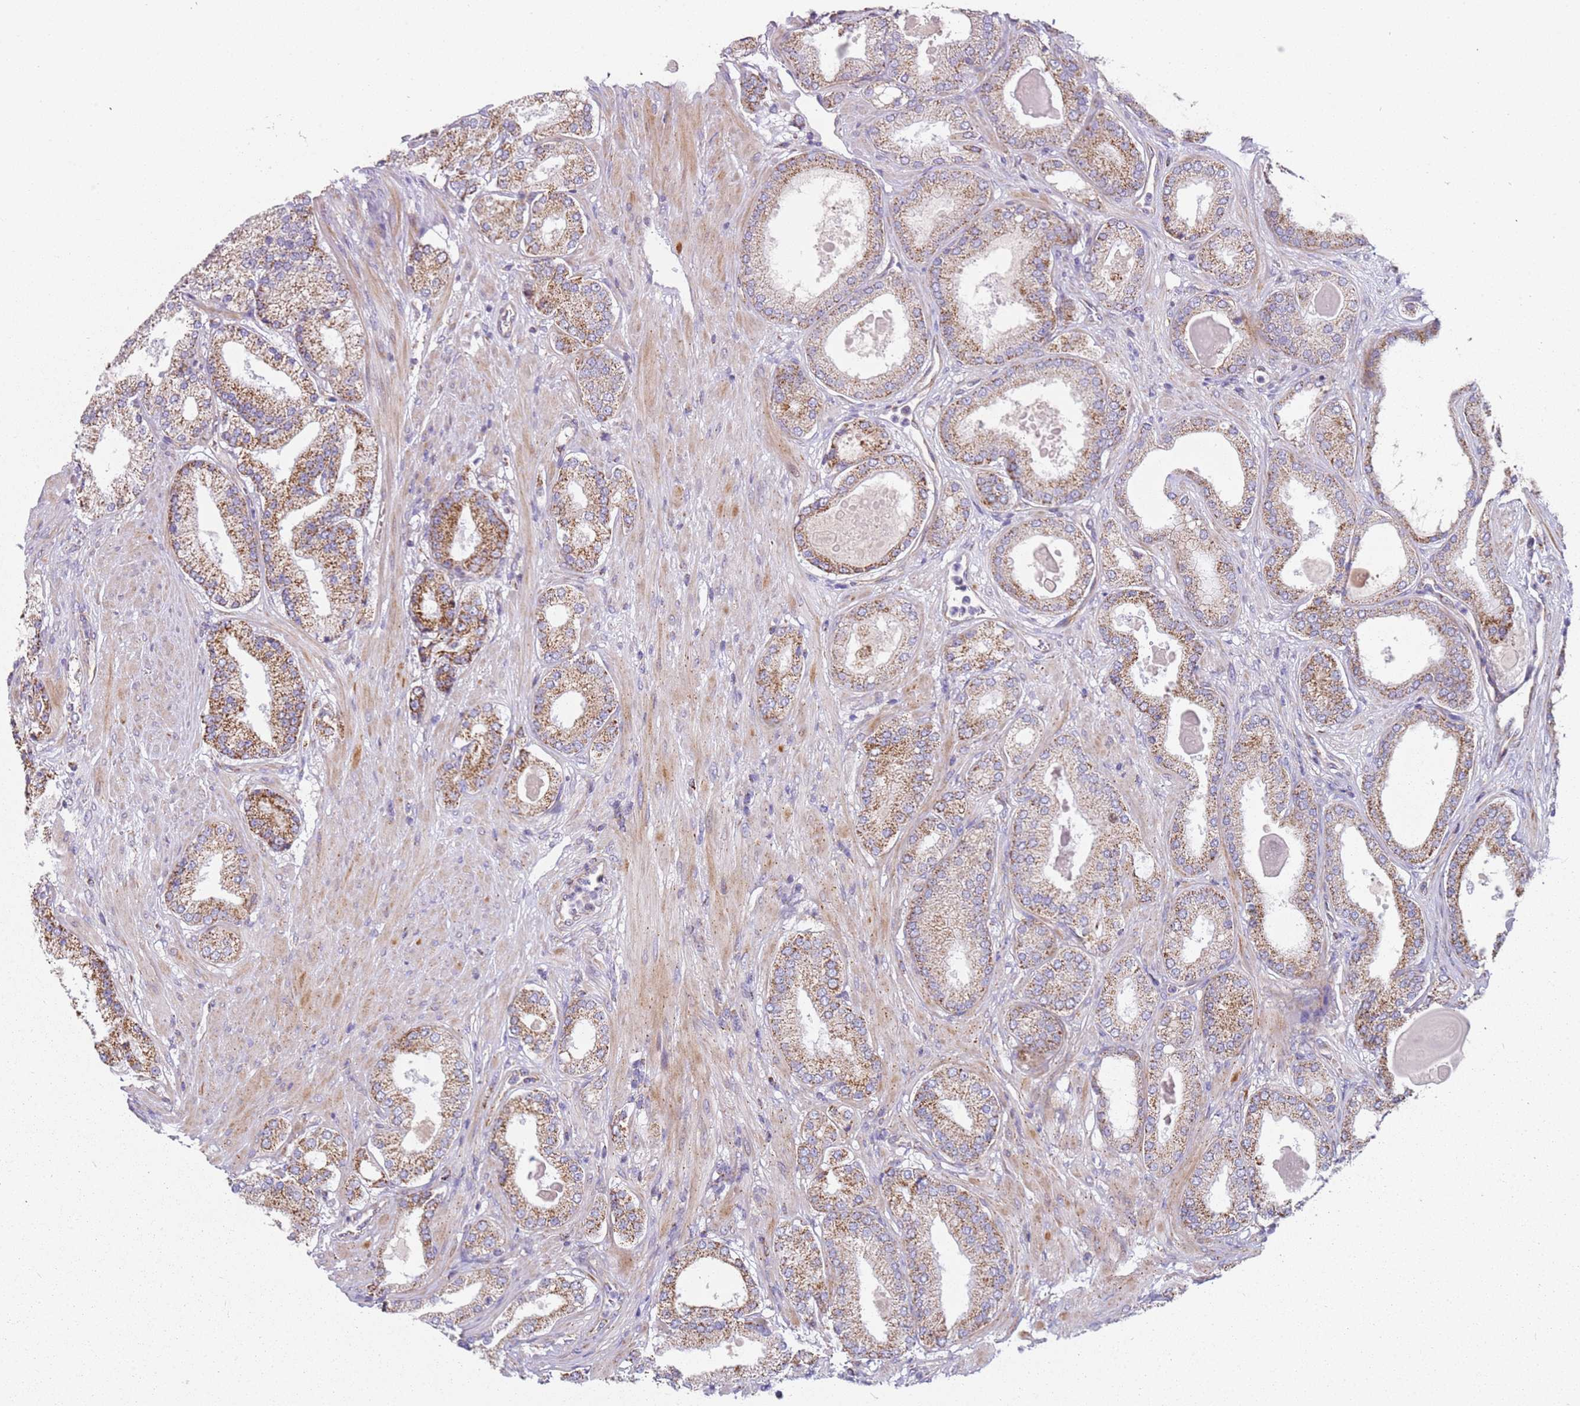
{"staining": {"intensity": "moderate", "quantity": ">75%", "location": "cytoplasmic/membranous"}, "tissue": "prostate cancer", "cell_type": "Tumor cells", "image_type": "cancer", "snomed": [{"axis": "morphology", "description": "Adenocarcinoma, Low grade"}, {"axis": "topography", "description": "Prostate"}], "caption": "A micrograph of prostate cancer stained for a protein displays moderate cytoplasmic/membranous brown staining in tumor cells.", "gene": "ALS2", "patient": {"sex": "male", "age": 59}}